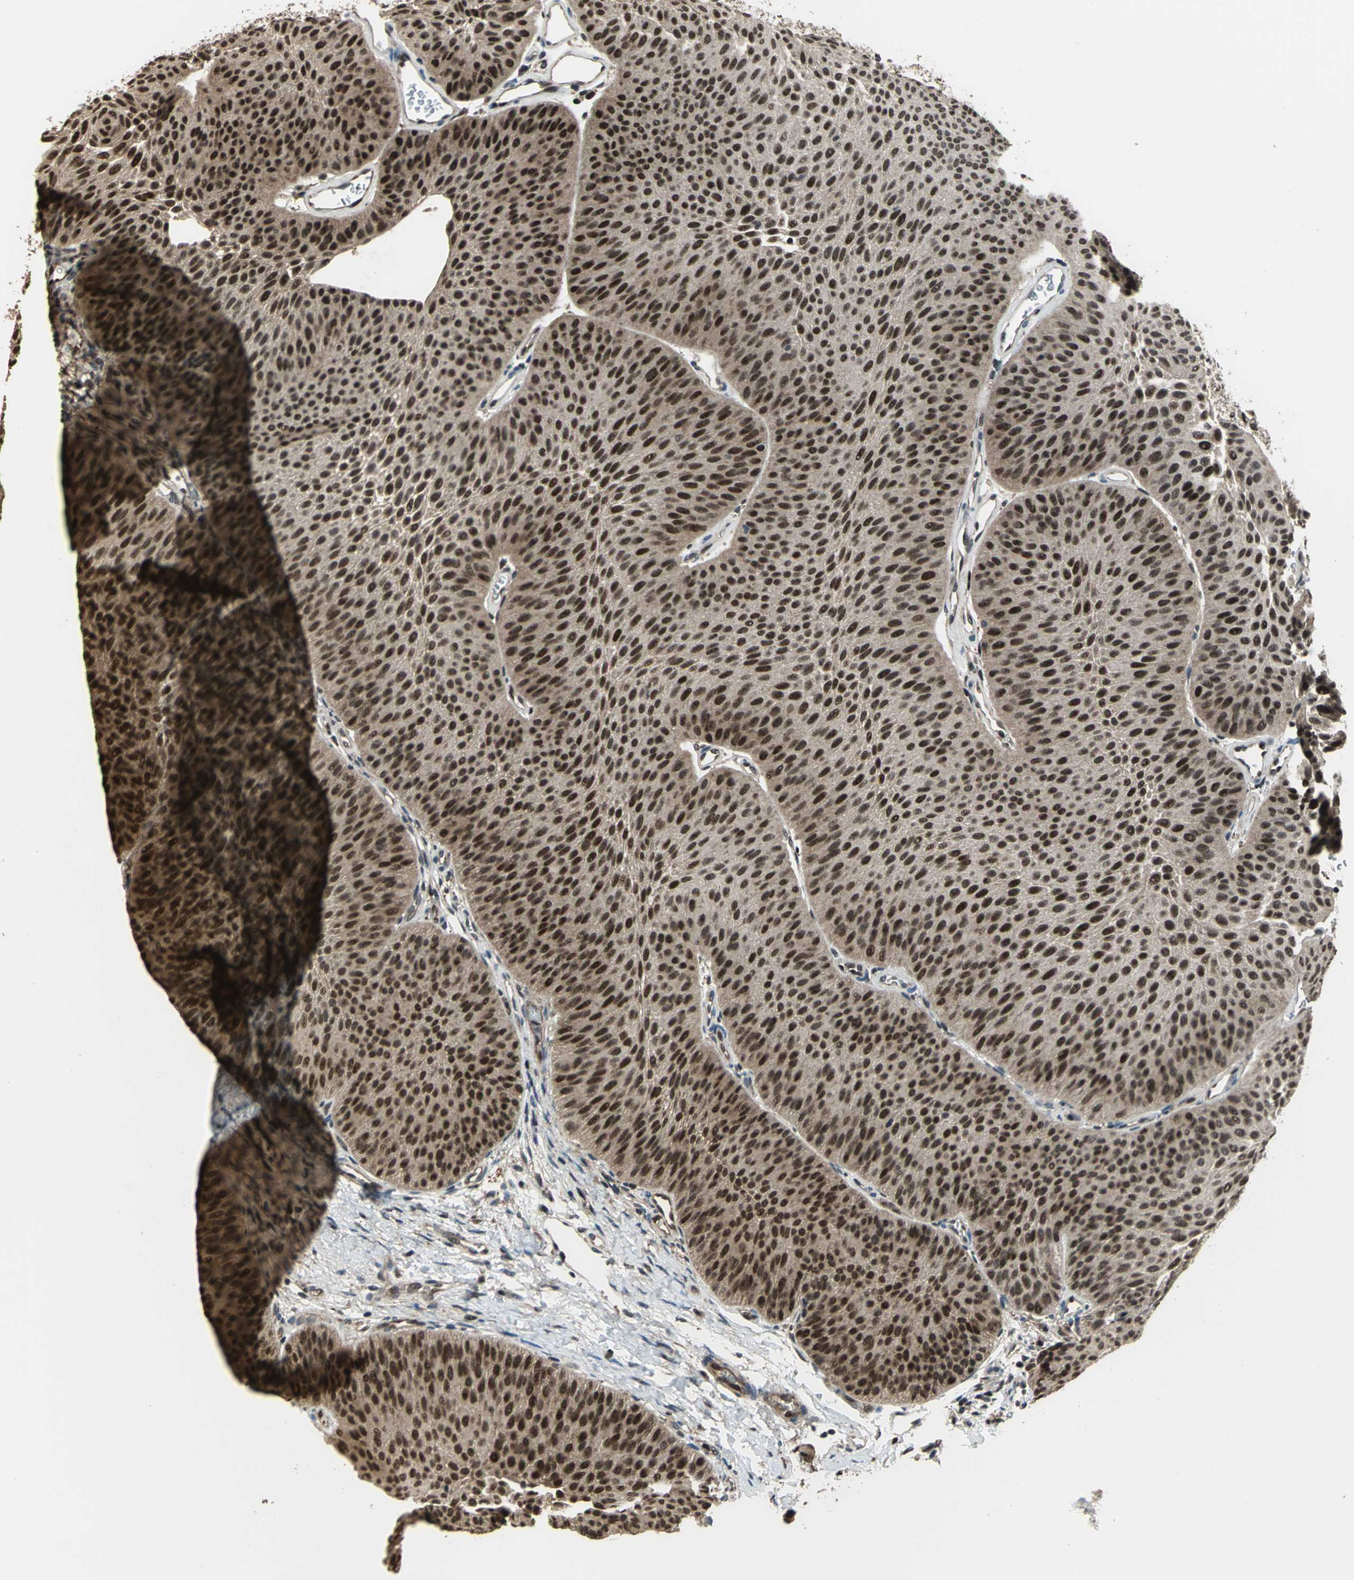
{"staining": {"intensity": "moderate", "quantity": ">75%", "location": "nuclear"}, "tissue": "urothelial cancer", "cell_type": "Tumor cells", "image_type": "cancer", "snomed": [{"axis": "morphology", "description": "Urothelial carcinoma, Low grade"}, {"axis": "topography", "description": "Urinary bladder"}], "caption": "Protein staining reveals moderate nuclear staining in approximately >75% of tumor cells in urothelial cancer.", "gene": "MIS18BP1", "patient": {"sex": "female", "age": 60}}